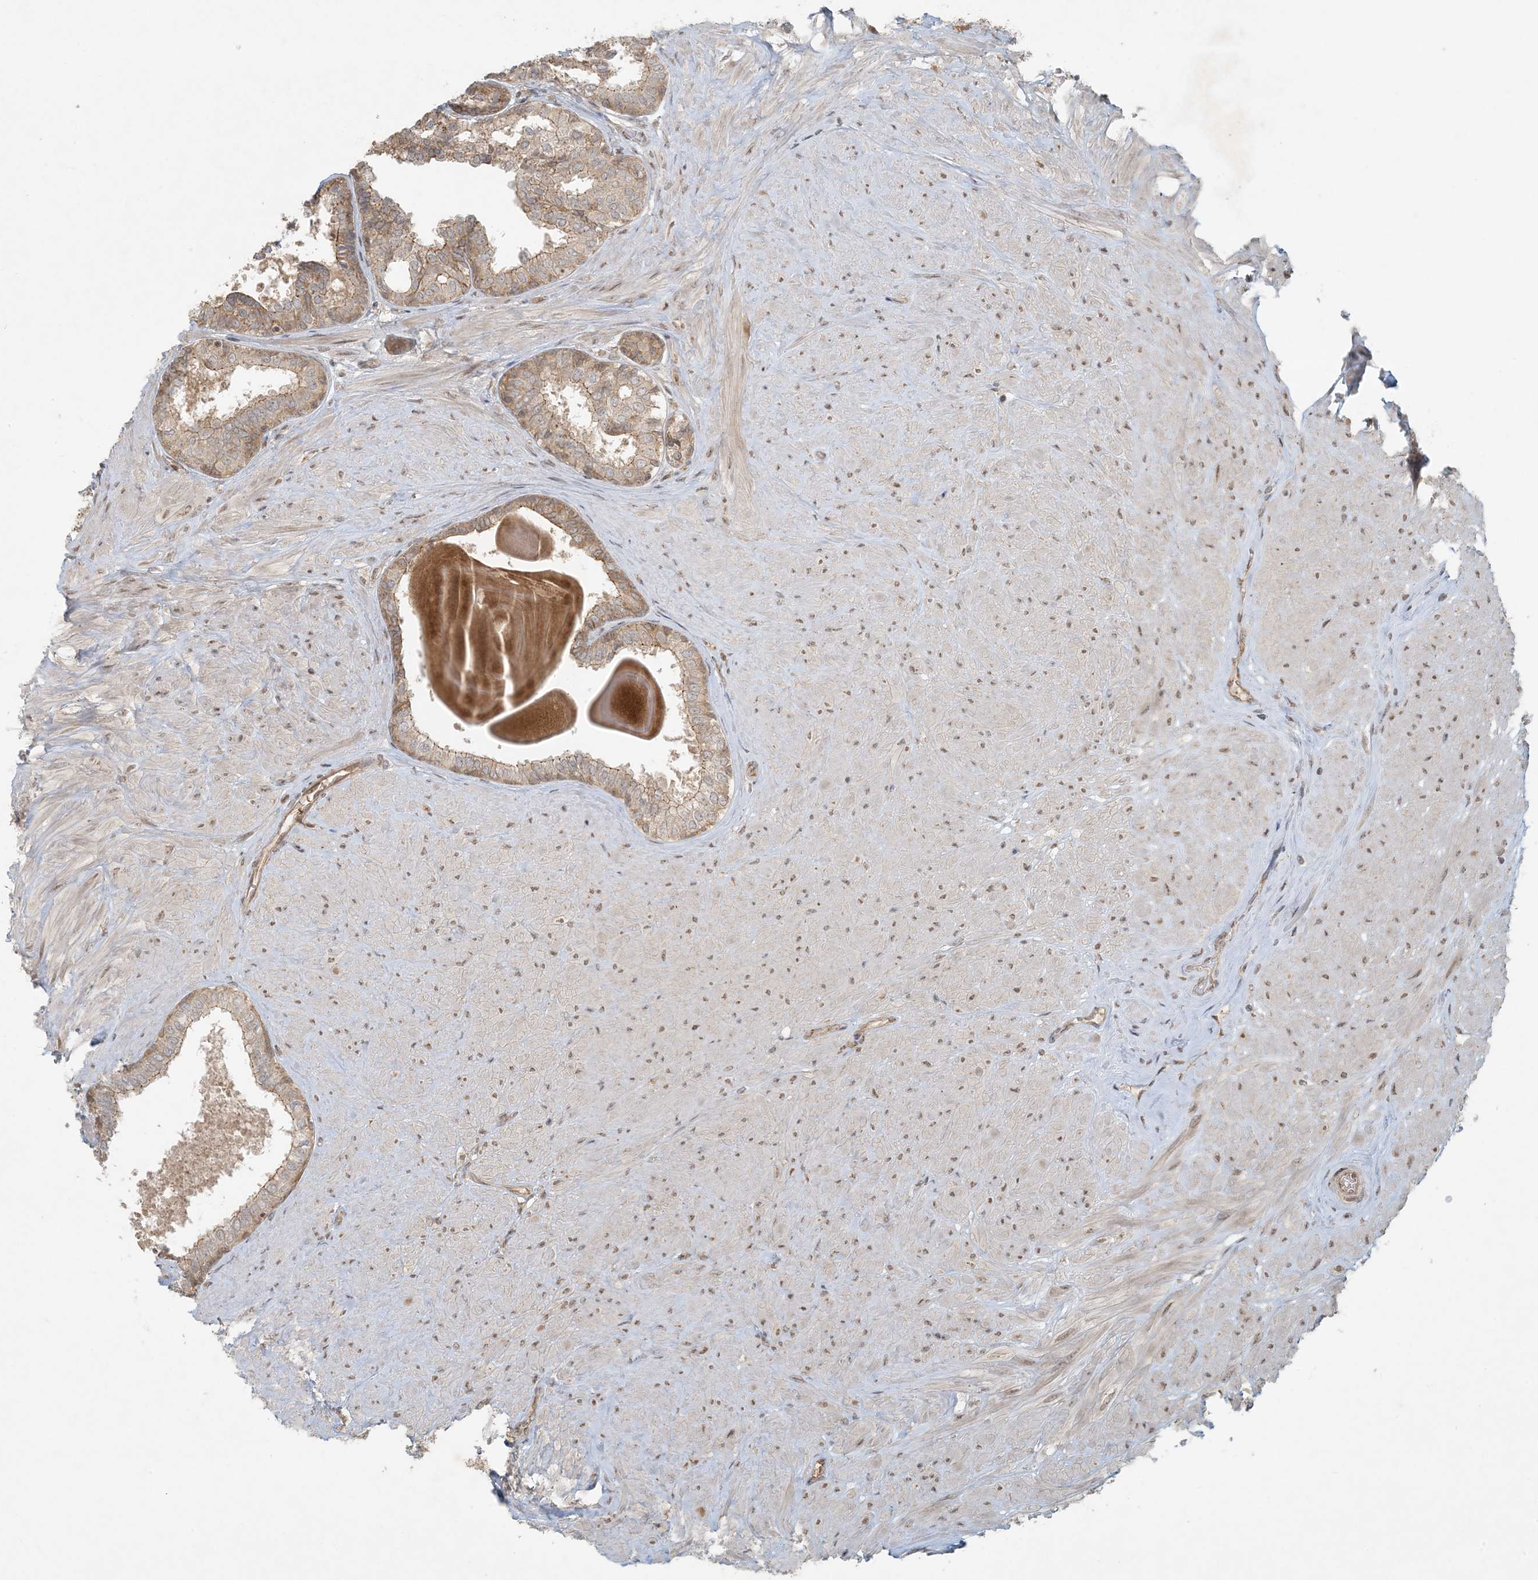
{"staining": {"intensity": "moderate", "quantity": ">75%", "location": "cytoplasmic/membranous"}, "tissue": "prostate", "cell_type": "Glandular cells", "image_type": "normal", "snomed": [{"axis": "morphology", "description": "Normal tissue, NOS"}, {"axis": "topography", "description": "Prostate"}], "caption": "Protein staining demonstrates moderate cytoplasmic/membranous expression in about >75% of glandular cells in benign prostate. The staining was performed using DAB (3,3'-diaminobenzidine) to visualize the protein expression in brown, while the nuclei were stained in blue with hematoxylin (Magnification: 20x).", "gene": "BCORL1", "patient": {"sex": "male", "age": 48}}